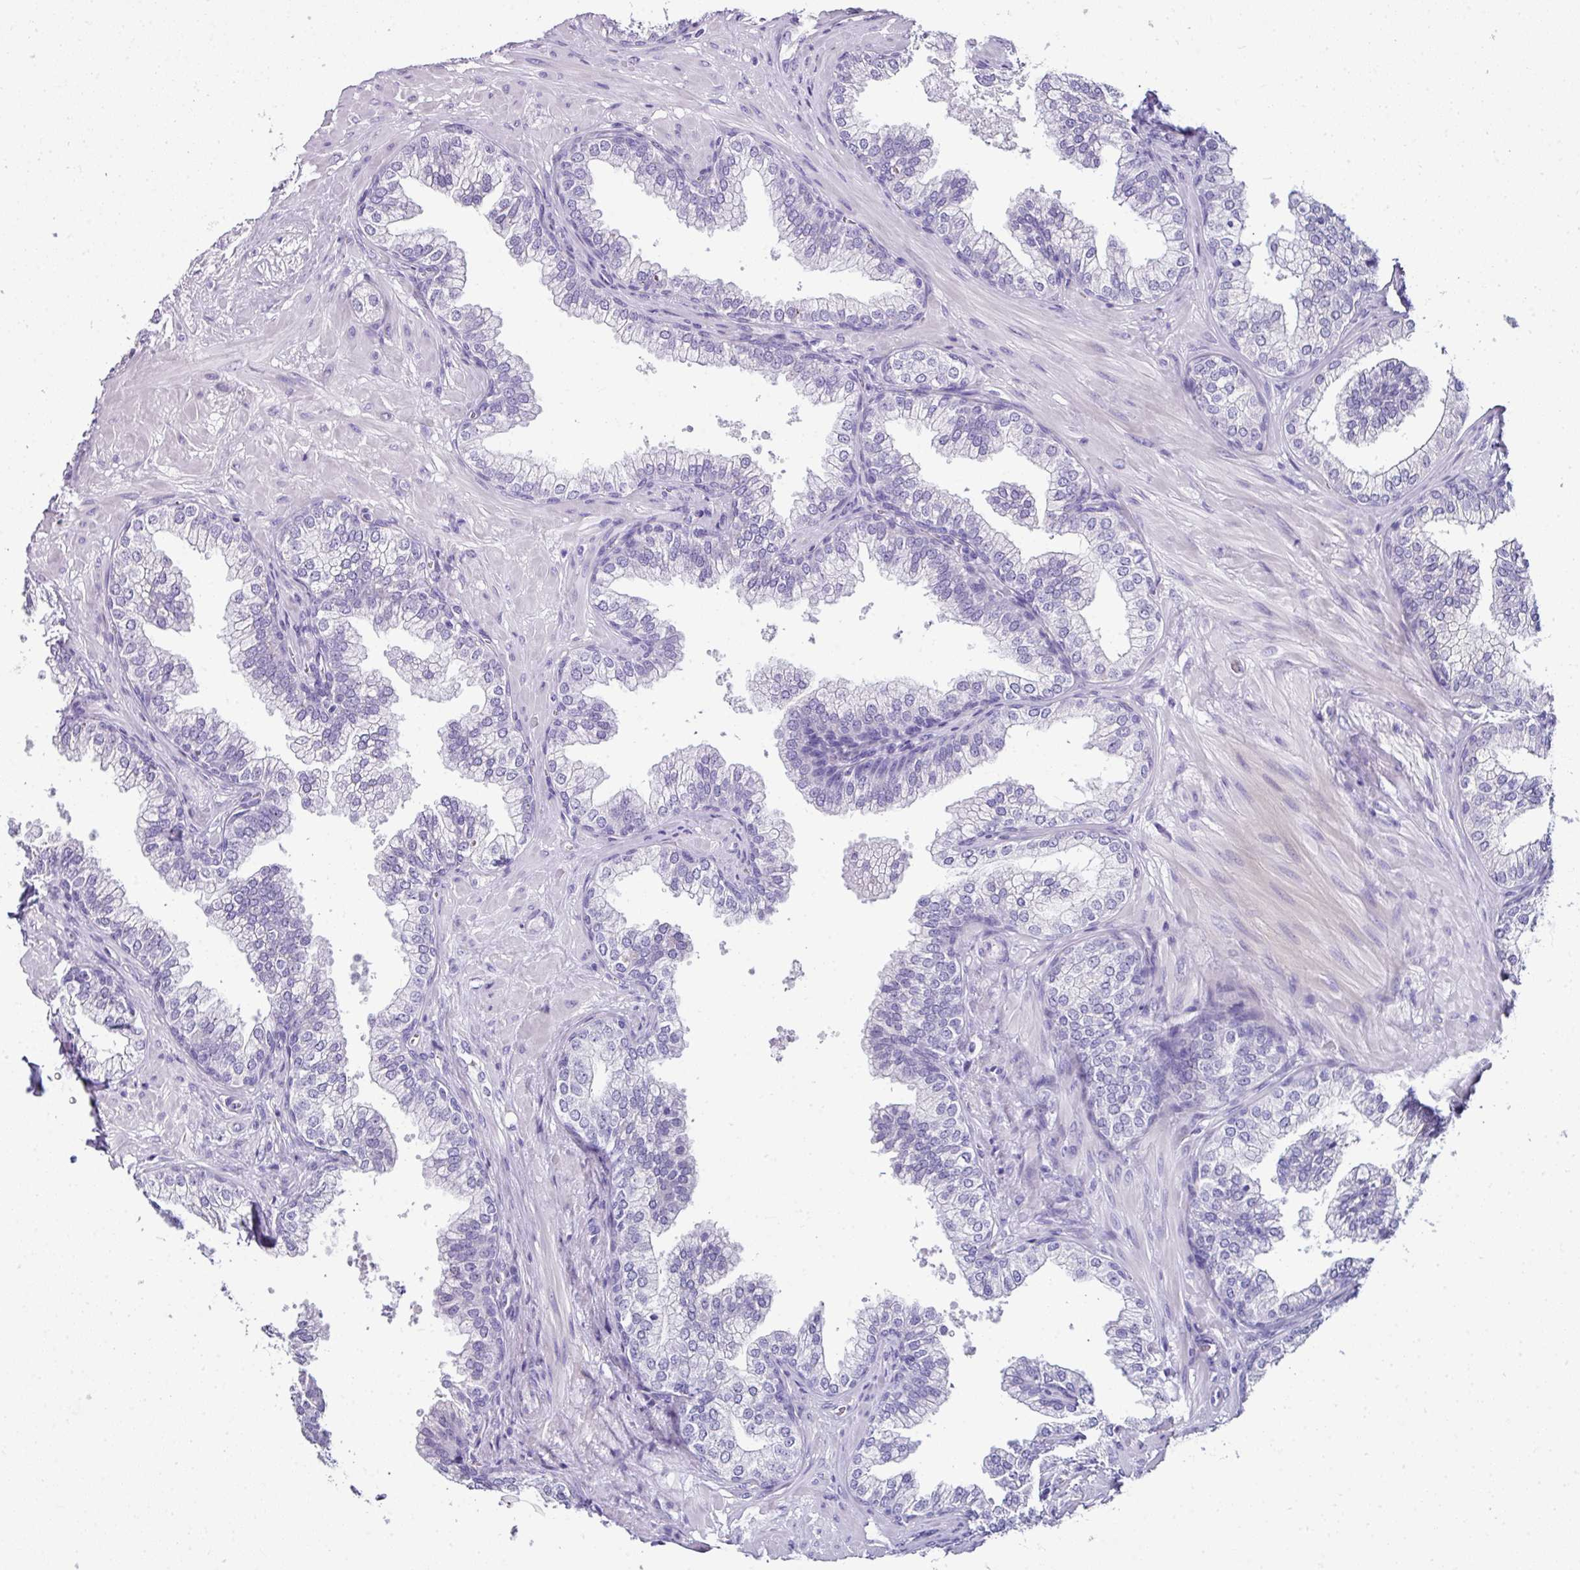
{"staining": {"intensity": "negative", "quantity": "none", "location": "none"}, "tissue": "prostate", "cell_type": "Glandular cells", "image_type": "normal", "snomed": [{"axis": "morphology", "description": "Normal tissue, NOS"}, {"axis": "topography", "description": "Prostate"}], "caption": "A high-resolution photomicrograph shows immunohistochemistry staining of unremarkable prostate, which displays no significant expression in glandular cells.", "gene": "NAPSA", "patient": {"sex": "male", "age": 60}}